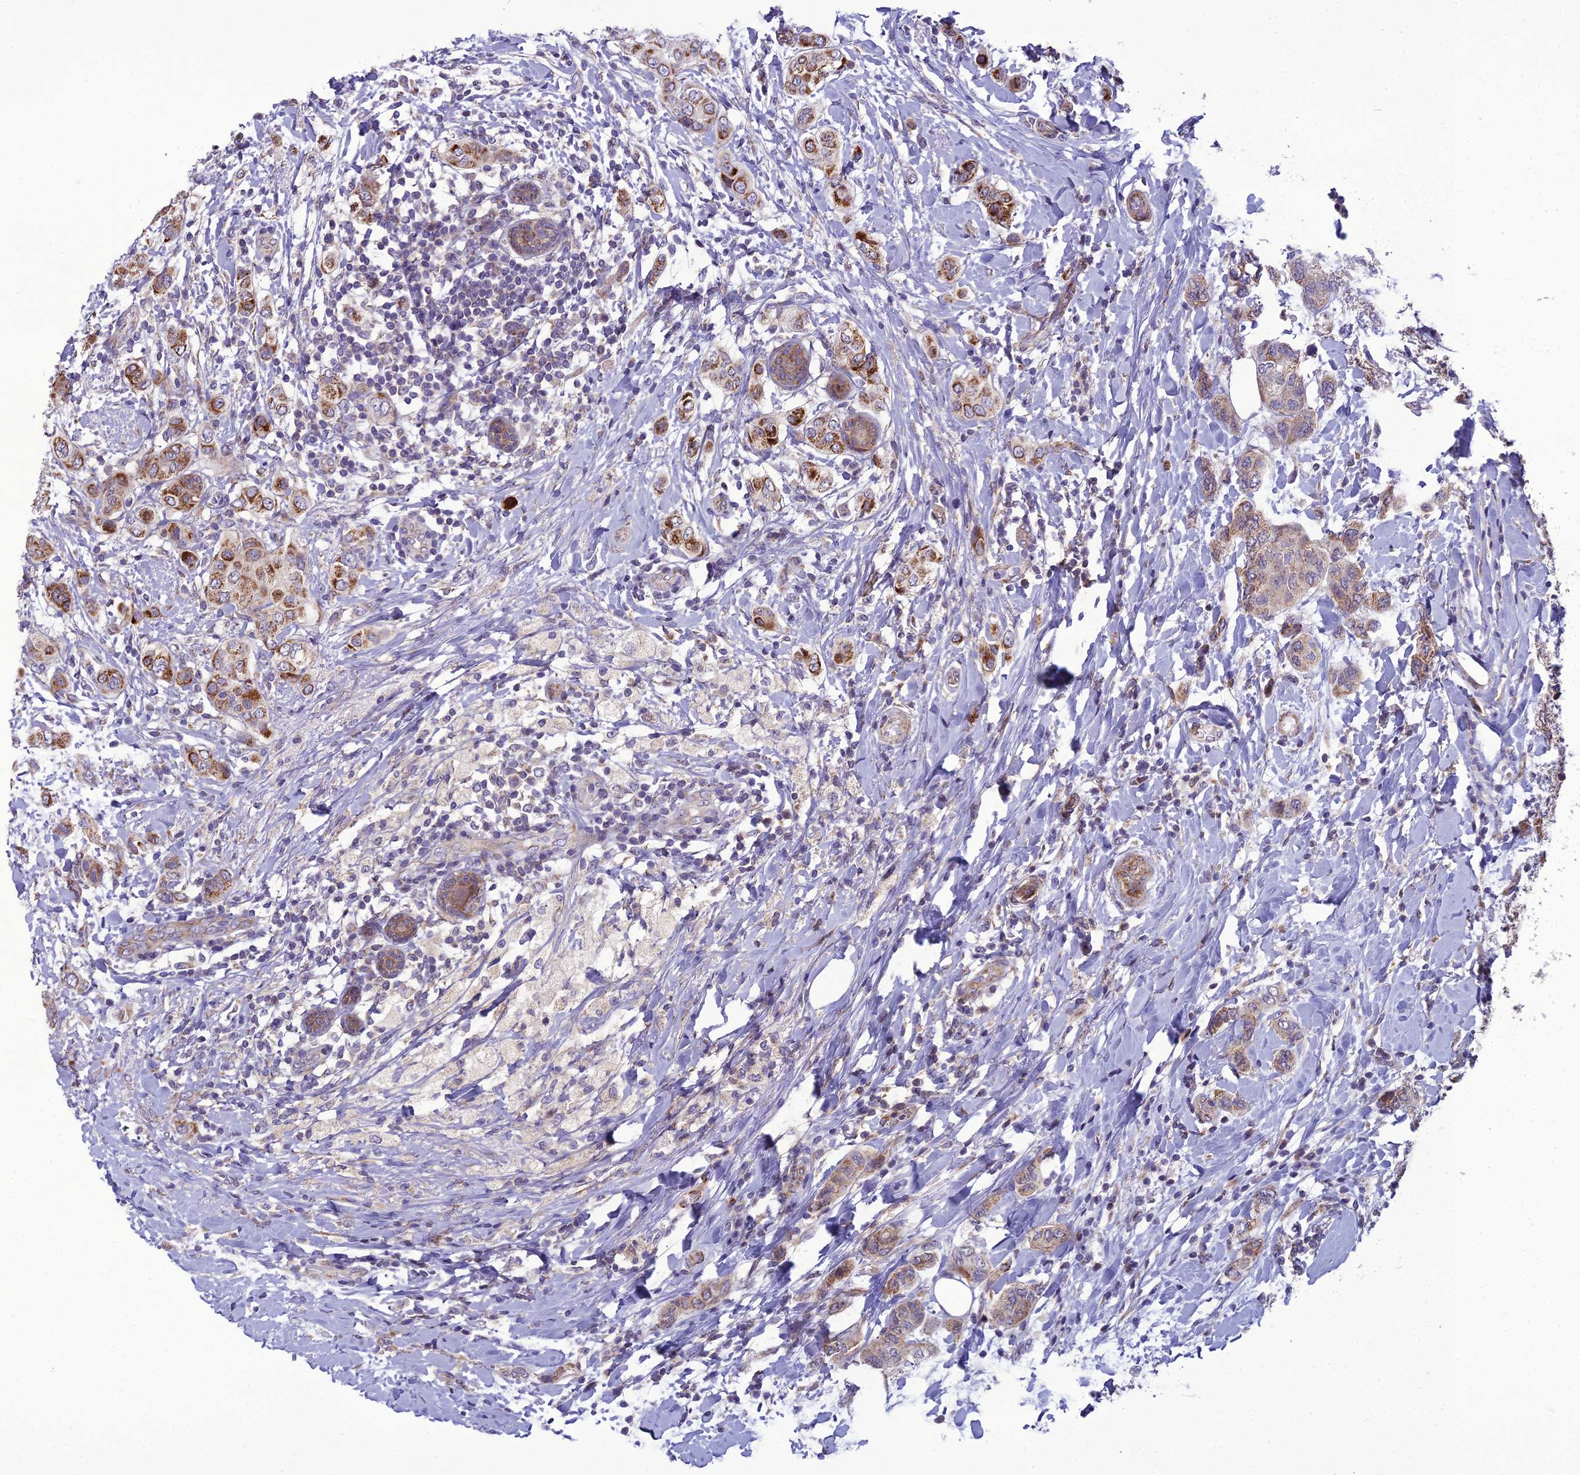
{"staining": {"intensity": "moderate", "quantity": ">75%", "location": "cytoplasmic/membranous"}, "tissue": "breast cancer", "cell_type": "Tumor cells", "image_type": "cancer", "snomed": [{"axis": "morphology", "description": "Lobular carcinoma"}, {"axis": "topography", "description": "Breast"}], "caption": "Breast cancer tissue exhibits moderate cytoplasmic/membranous positivity in approximately >75% of tumor cells, visualized by immunohistochemistry. Using DAB (3,3'-diaminobenzidine) (brown) and hematoxylin (blue) stains, captured at high magnification using brightfield microscopy.", "gene": "NODAL", "patient": {"sex": "female", "age": 51}}